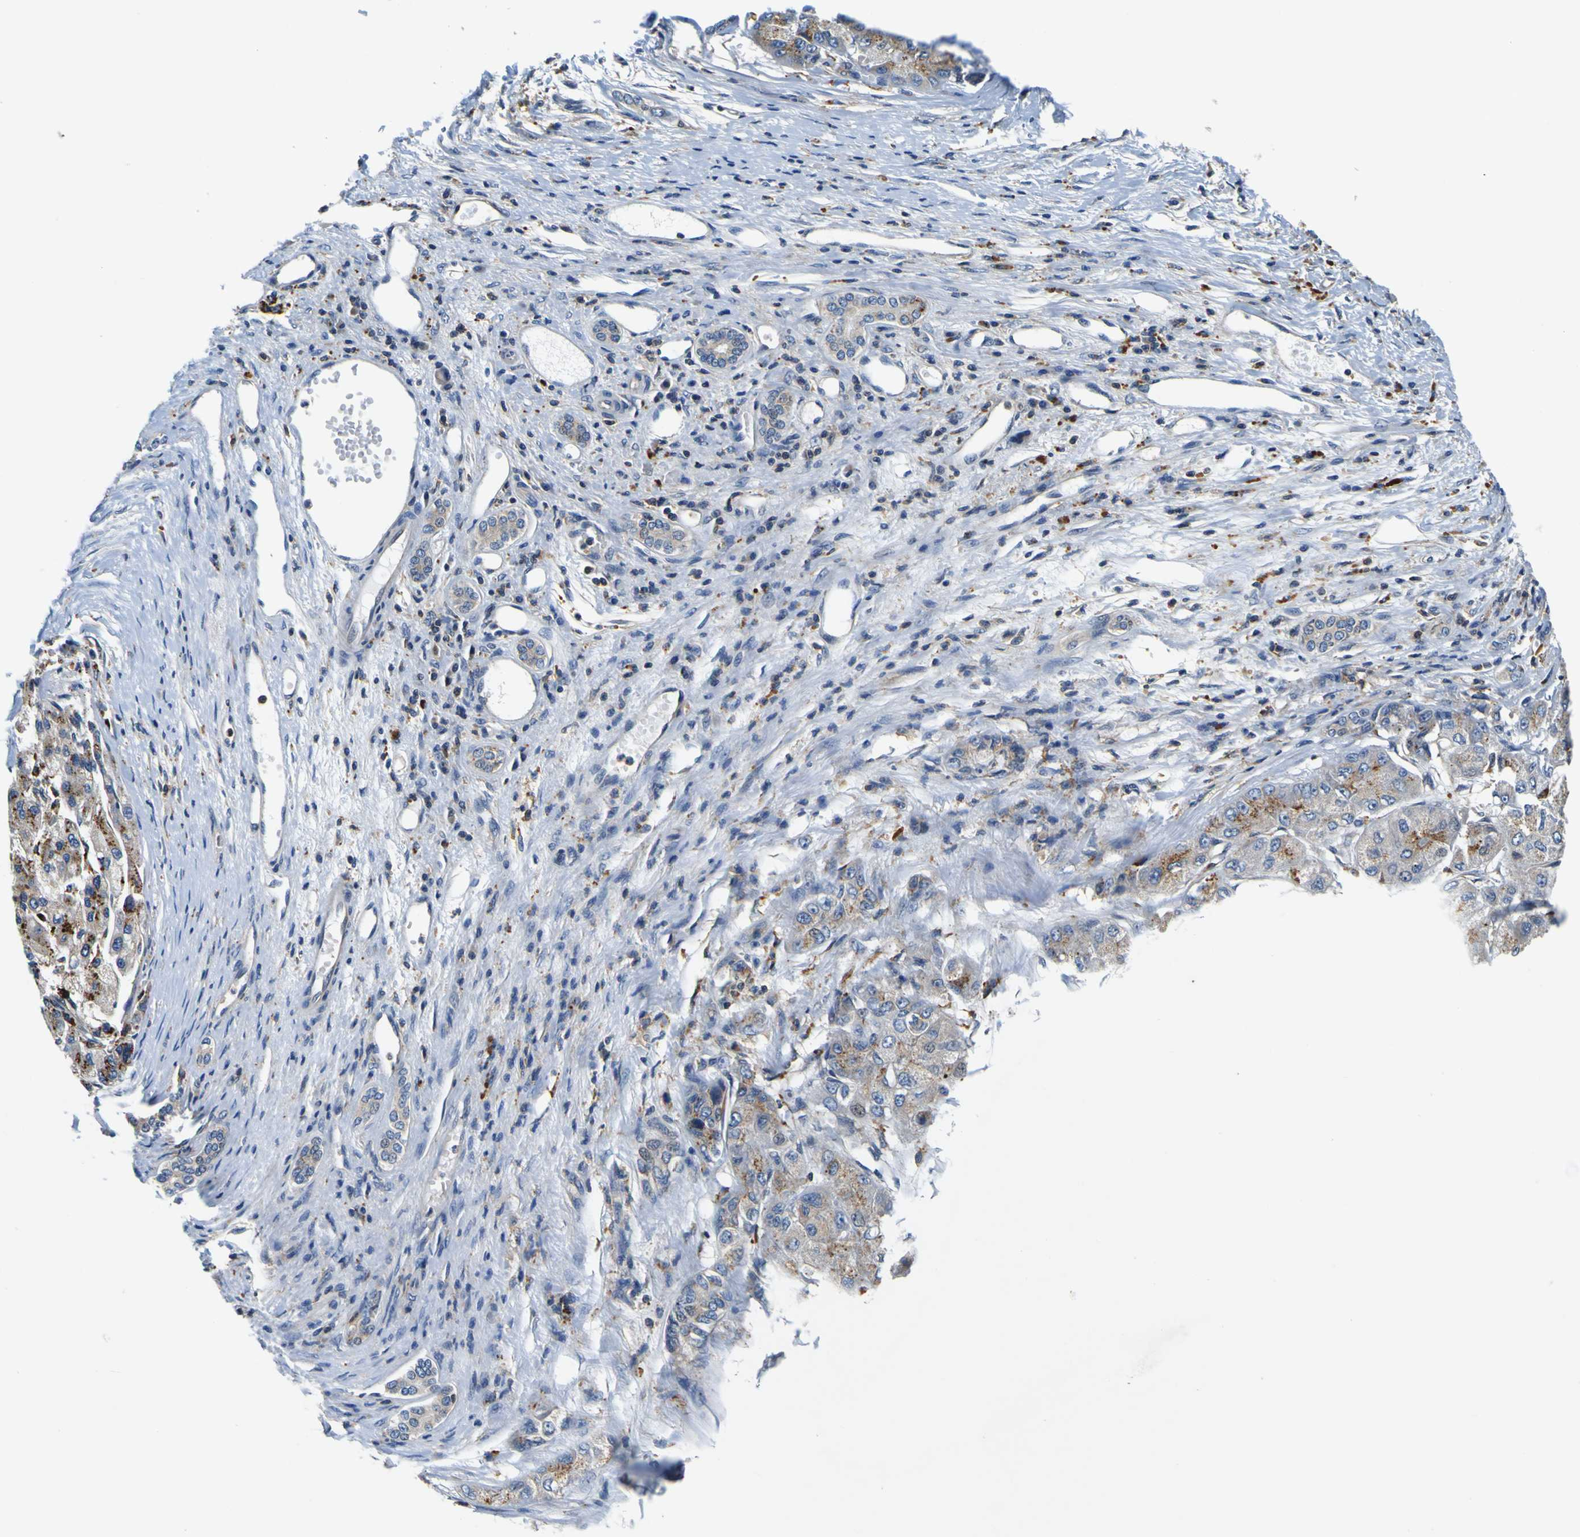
{"staining": {"intensity": "moderate", "quantity": ">75%", "location": "cytoplasmic/membranous"}, "tissue": "liver cancer", "cell_type": "Tumor cells", "image_type": "cancer", "snomed": [{"axis": "morphology", "description": "Carcinoma, Hepatocellular, NOS"}, {"axis": "topography", "description": "Liver"}], "caption": "A brown stain labels moderate cytoplasmic/membranous expression of a protein in liver cancer (hepatocellular carcinoma) tumor cells.", "gene": "TNIK", "patient": {"sex": "male", "age": 80}}